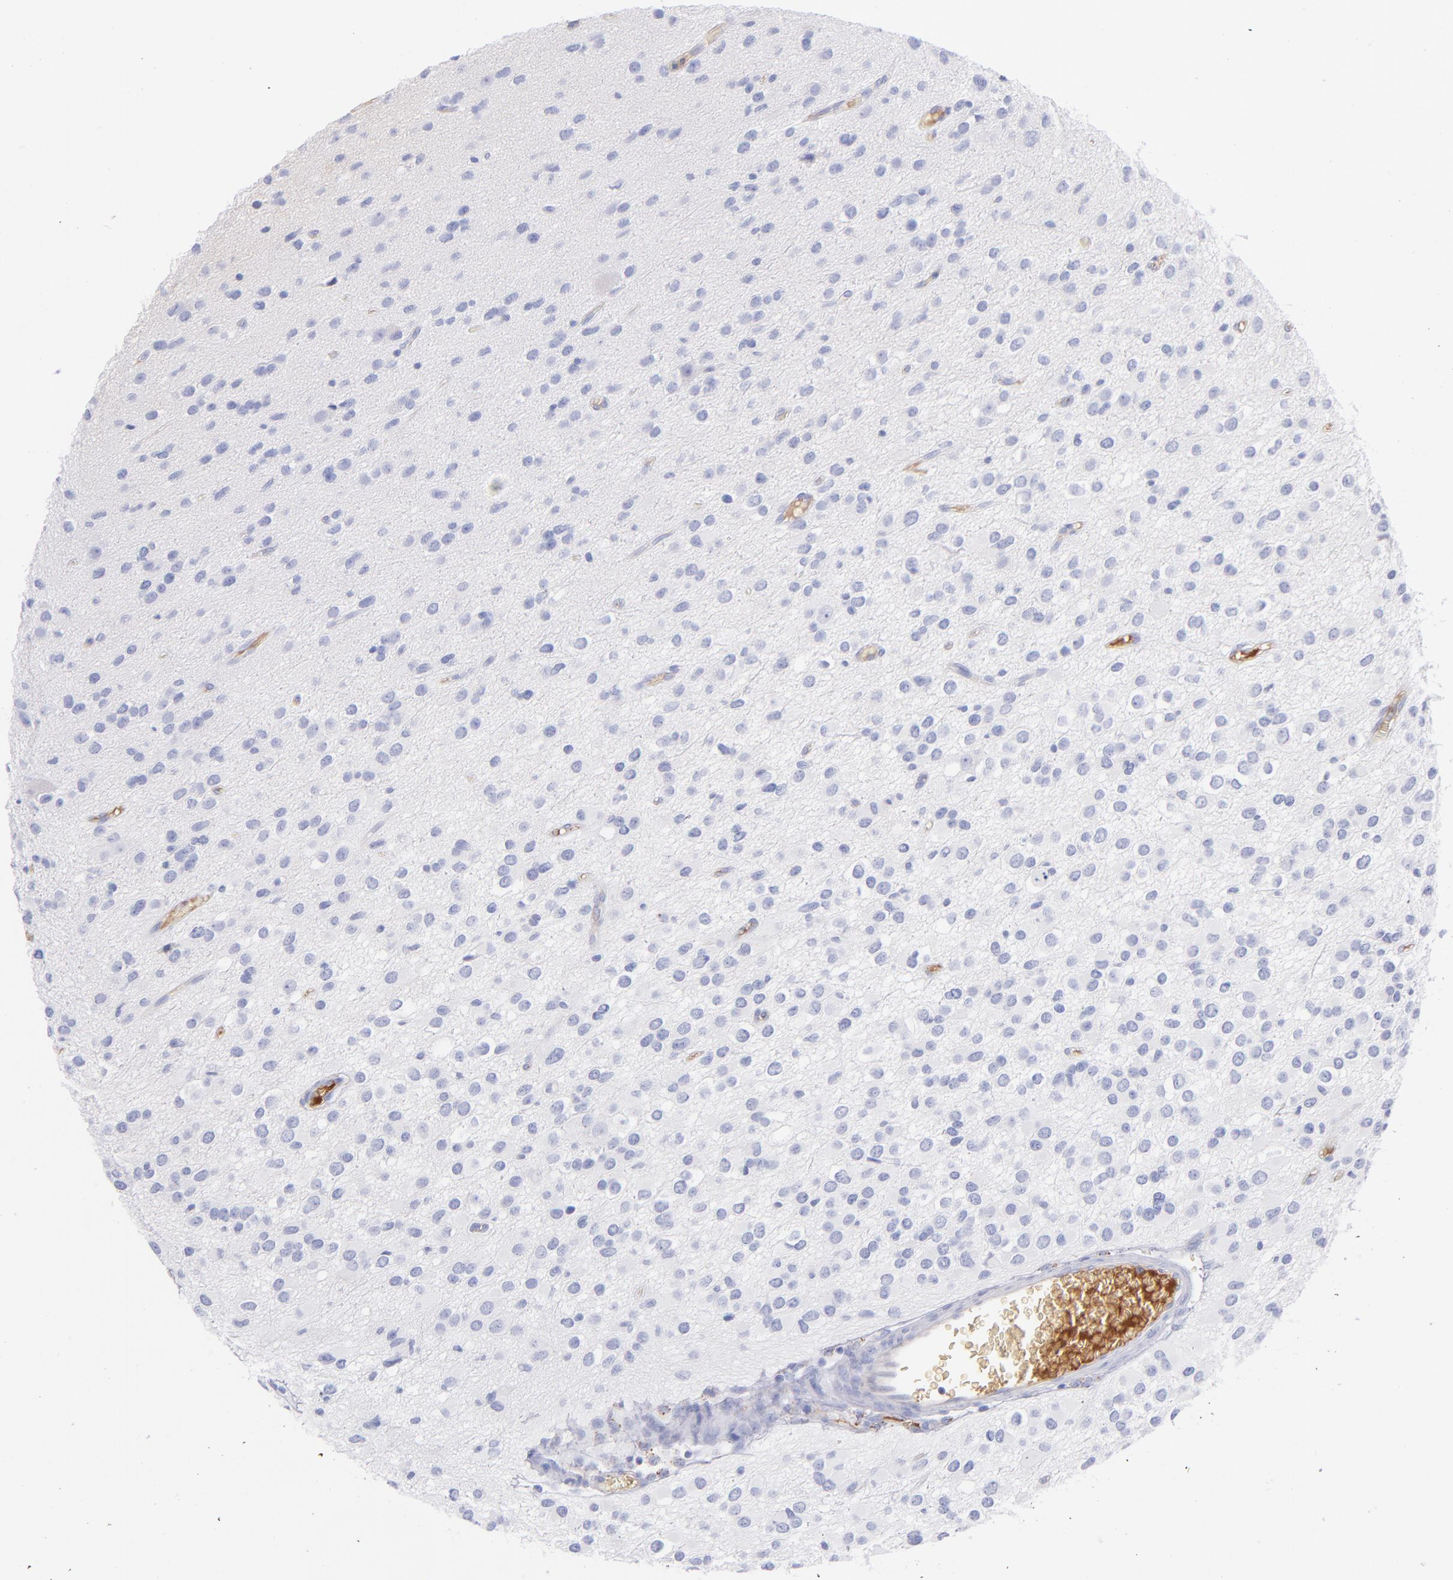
{"staining": {"intensity": "negative", "quantity": "none", "location": "none"}, "tissue": "glioma", "cell_type": "Tumor cells", "image_type": "cancer", "snomed": [{"axis": "morphology", "description": "Glioma, malignant, Low grade"}, {"axis": "topography", "description": "Brain"}], "caption": "A high-resolution image shows IHC staining of malignant low-grade glioma, which reveals no significant expression in tumor cells.", "gene": "HP", "patient": {"sex": "male", "age": 42}}